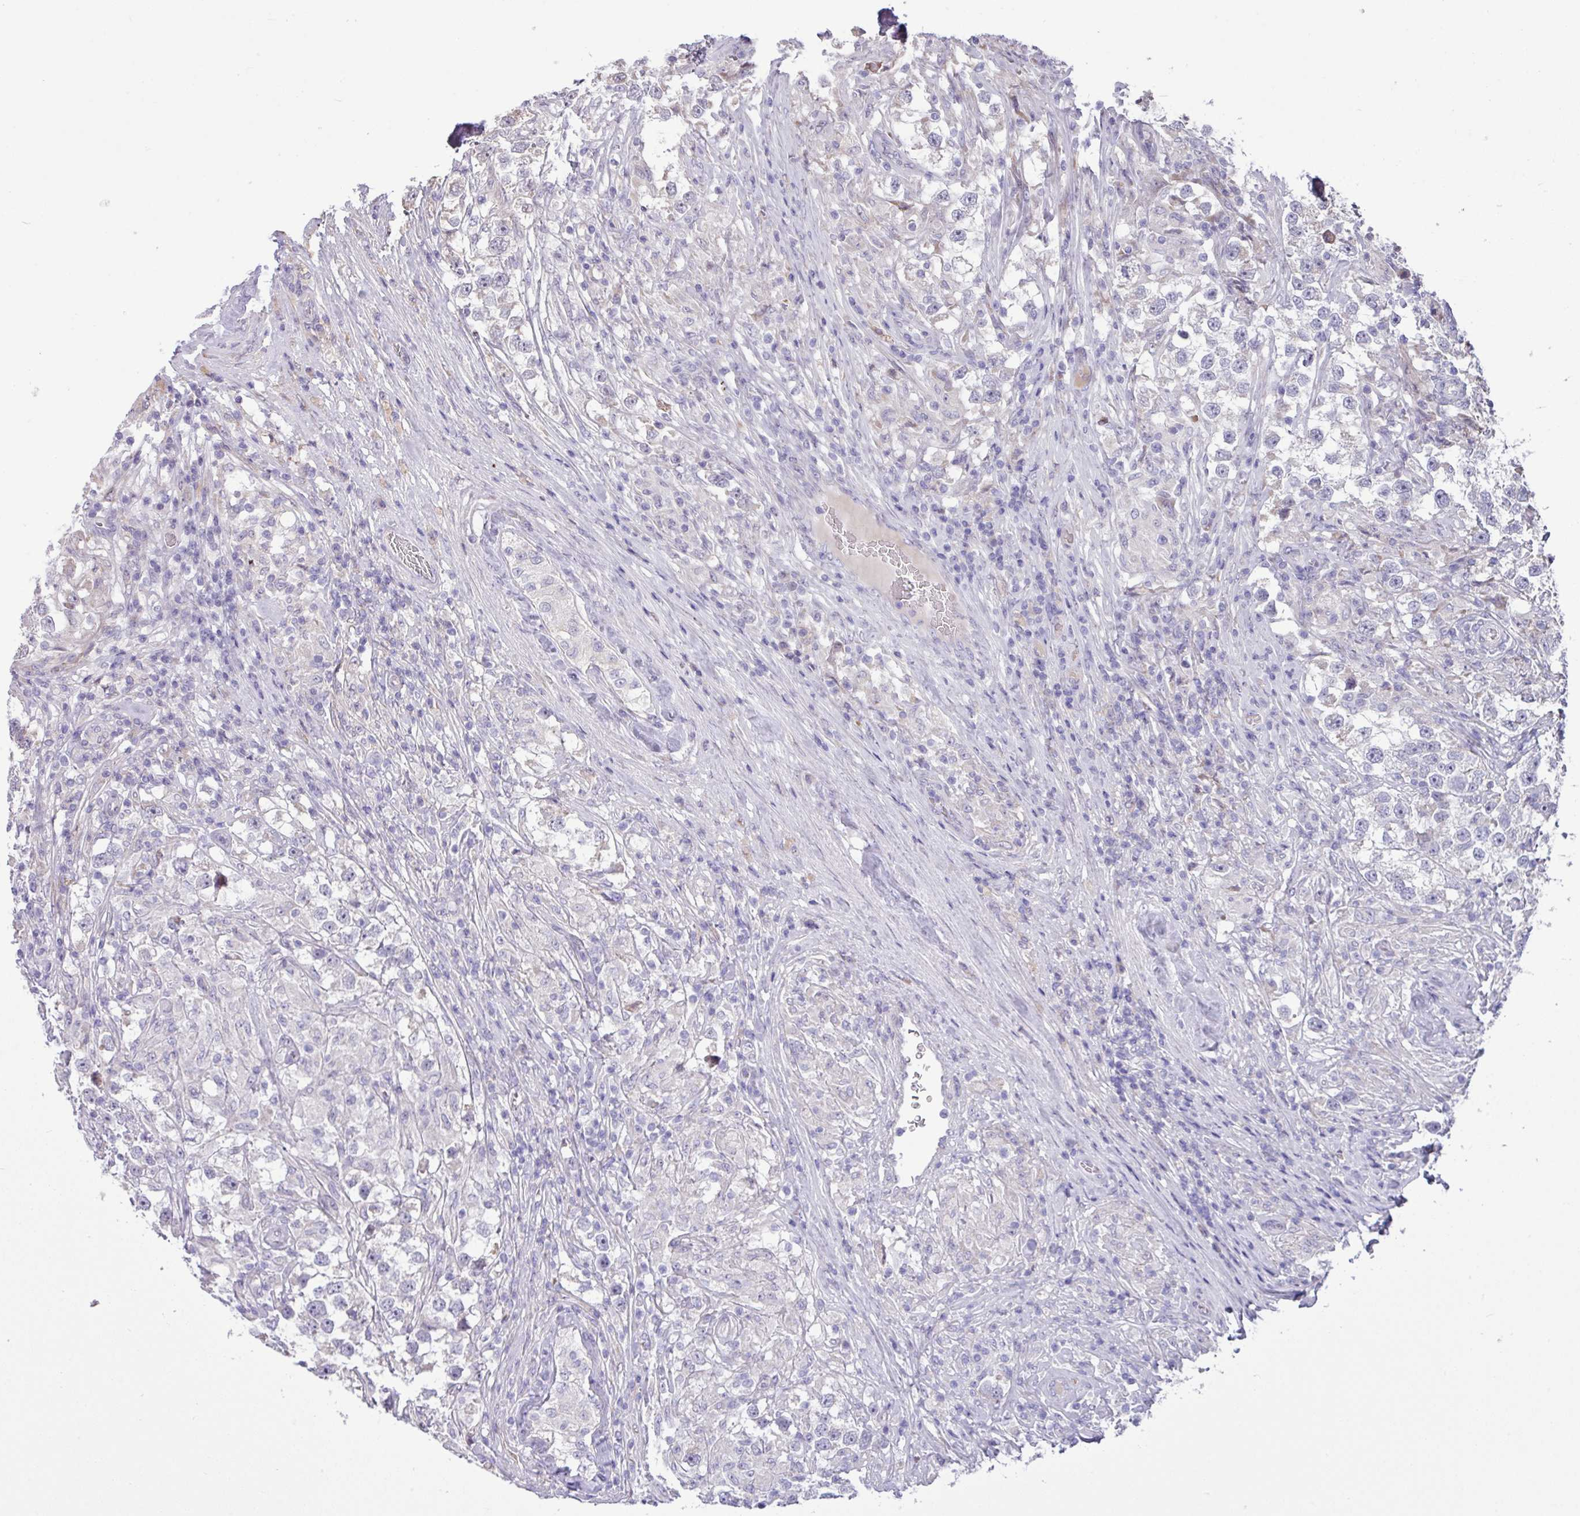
{"staining": {"intensity": "negative", "quantity": "none", "location": "none"}, "tissue": "testis cancer", "cell_type": "Tumor cells", "image_type": "cancer", "snomed": [{"axis": "morphology", "description": "Seminoma, NOS"}, {"axis": "topography", "description": "Testis"}], "caption": "High magnification brightfield microscopy of testis cancer stained with DAB (brown) and counterstained with hematoxylin (blue): tumor cells show no significant expression. (DAB IHC with hematoxylin counter stain).", "gene": "IRGC", "patient": {"sex": "male", "age": 46}}